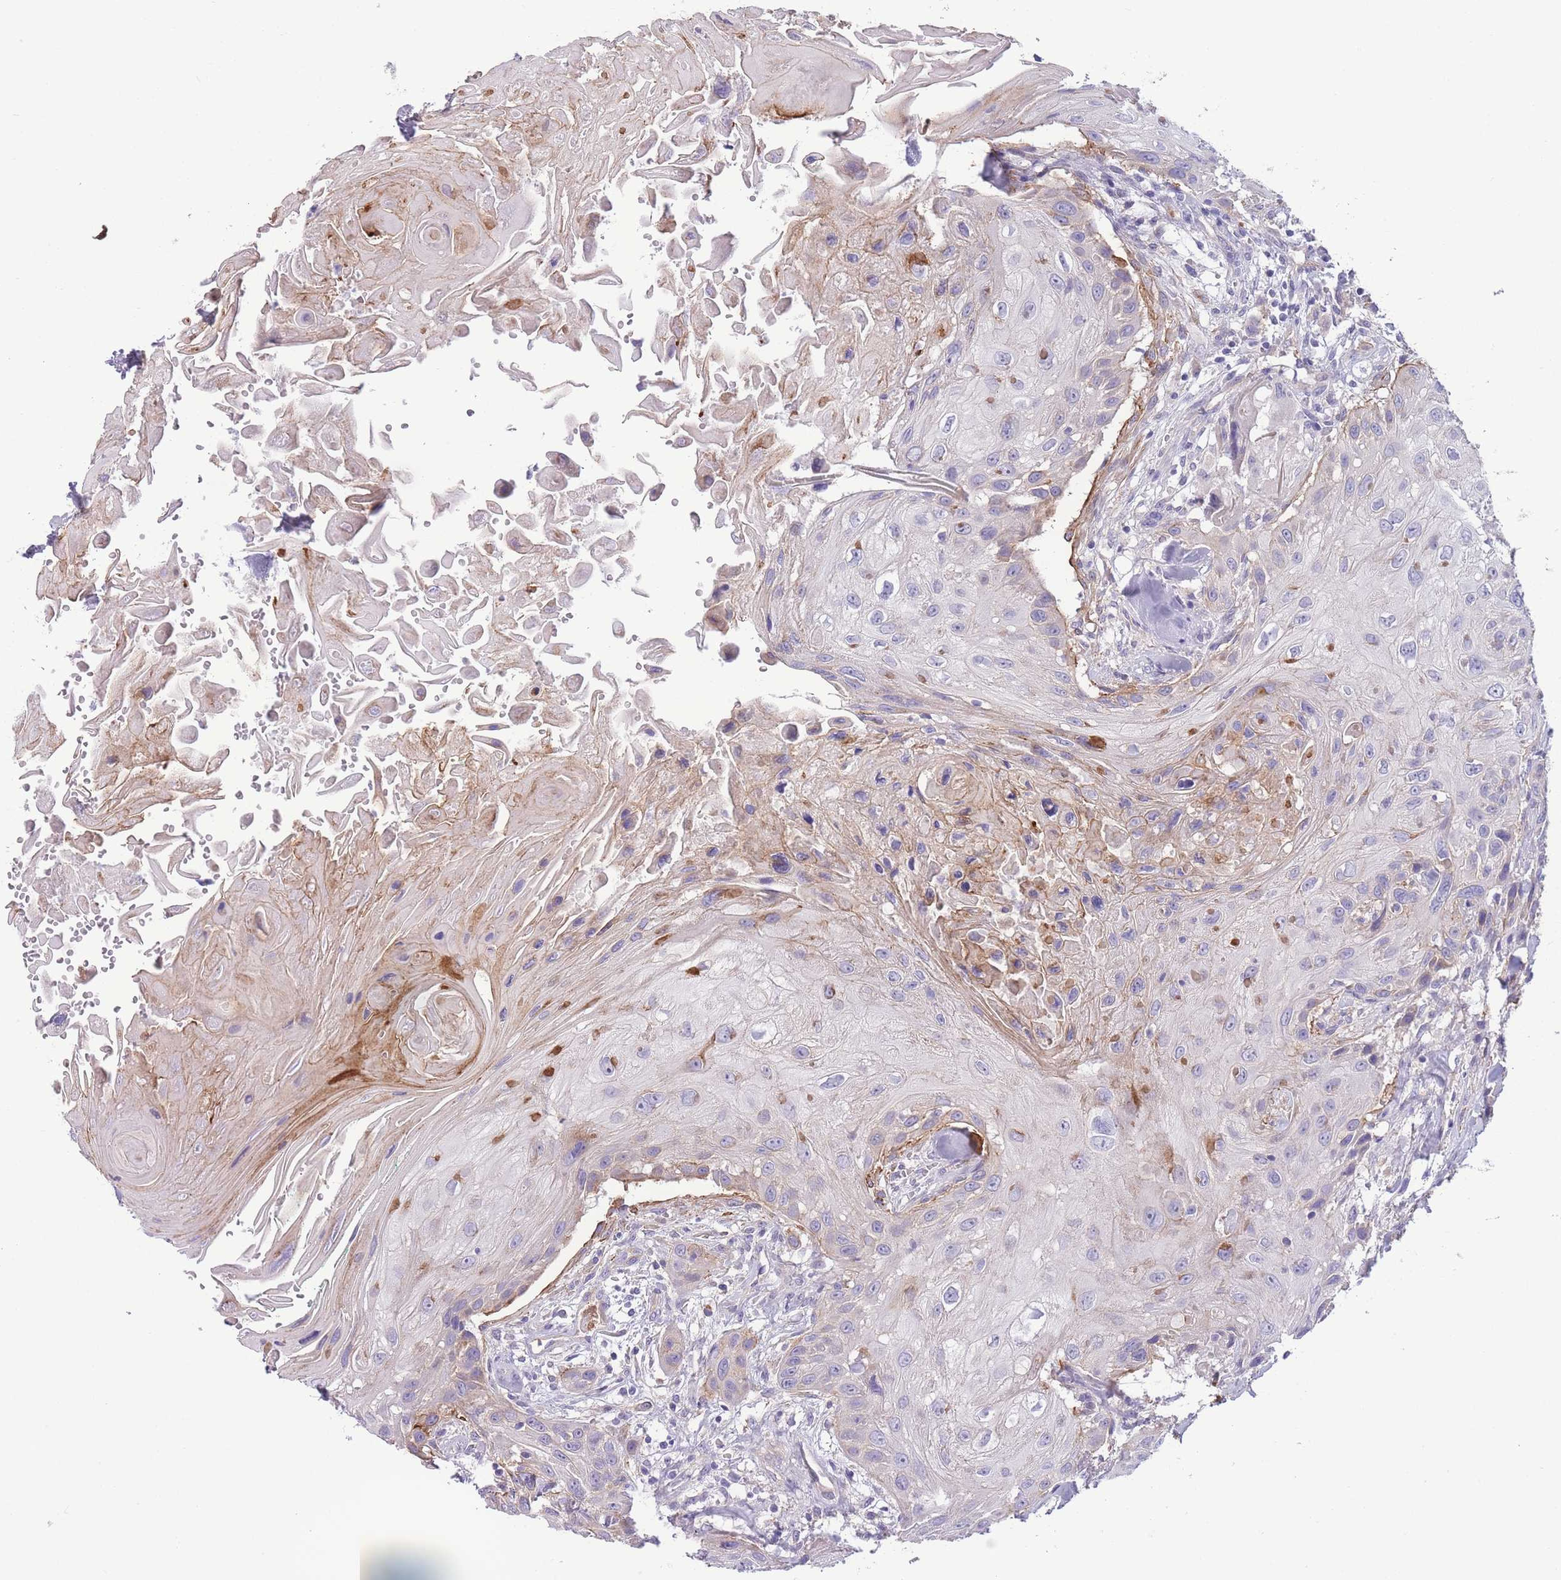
{"staining": {"intensity": "negative", "quantity": "none", "location": "none"}, "tissue": "head and neck cancer", "cell_type": "Tumor cells", "image_type": "cancer", "snomed": [{"axis": "morphology", "description": "Squamous cell carcinoma, NOS"}, {"axis": "topography", "description": "Head-Neck"}], "caption": "Tumor cells show no significant protein staining in head and neck cancer.", "gene": "FAM124A", "patient": {"sex": "male", "age": 81}}